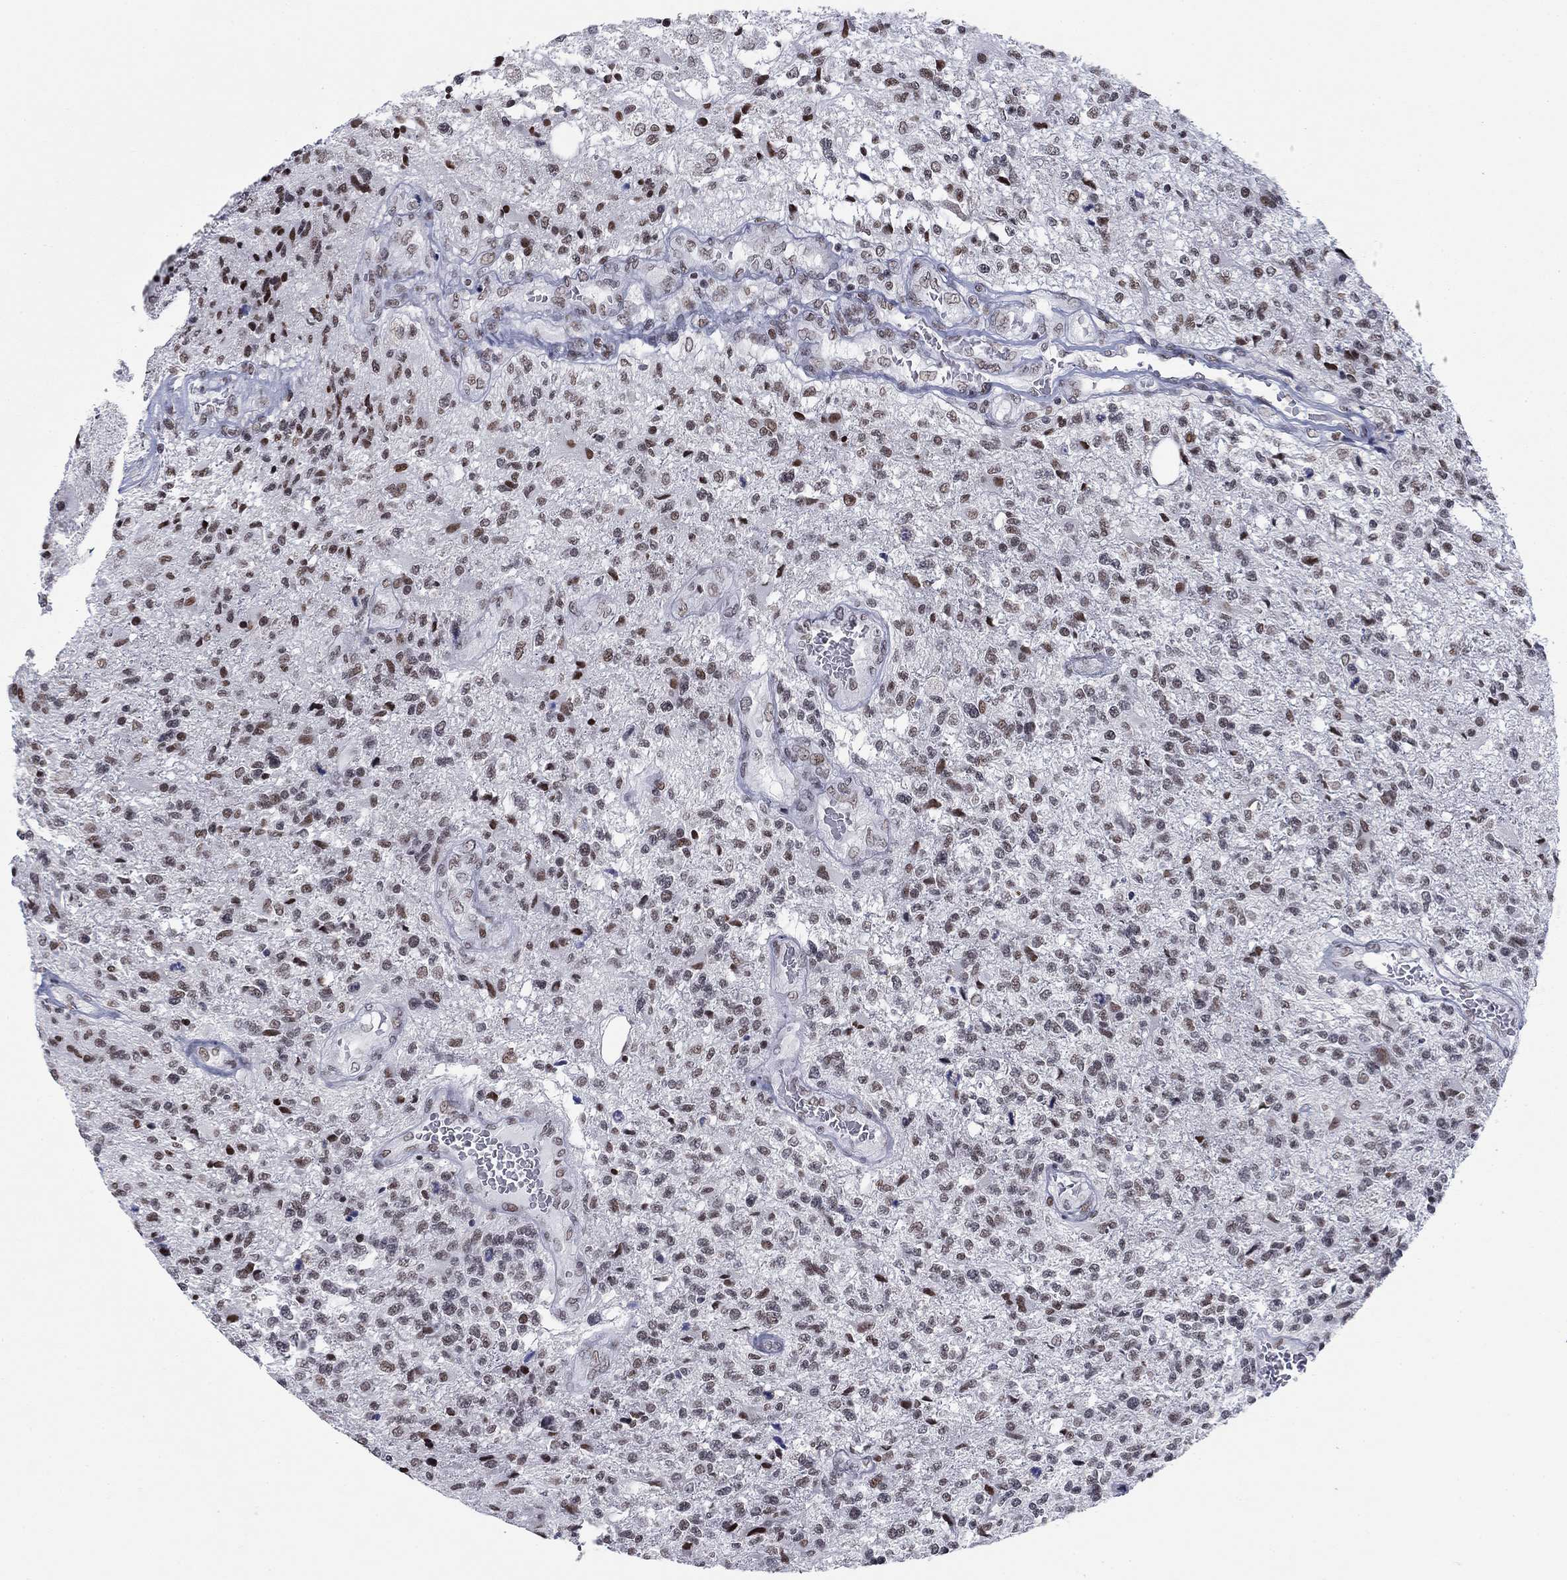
{"staining": {"intensity": "strong", "quantity": "25%-75%", "location": "nuclear"}, "tissue": "glioma", "cell_type": "Tumor cells", "image_type": "cancer", "snomed": [{"axis": "morphology", "description": "Glioma, malignant, High grade"}, {"axis": "topography", "description": "Brain"}], "caption": "Immunohistochemical staining of human glioma shows high levels of strong nuclear protein expression in about 25%-75% of tumor cells.", "gene": "NPAS3", "patient": {"sex": "male", "age": 56}}